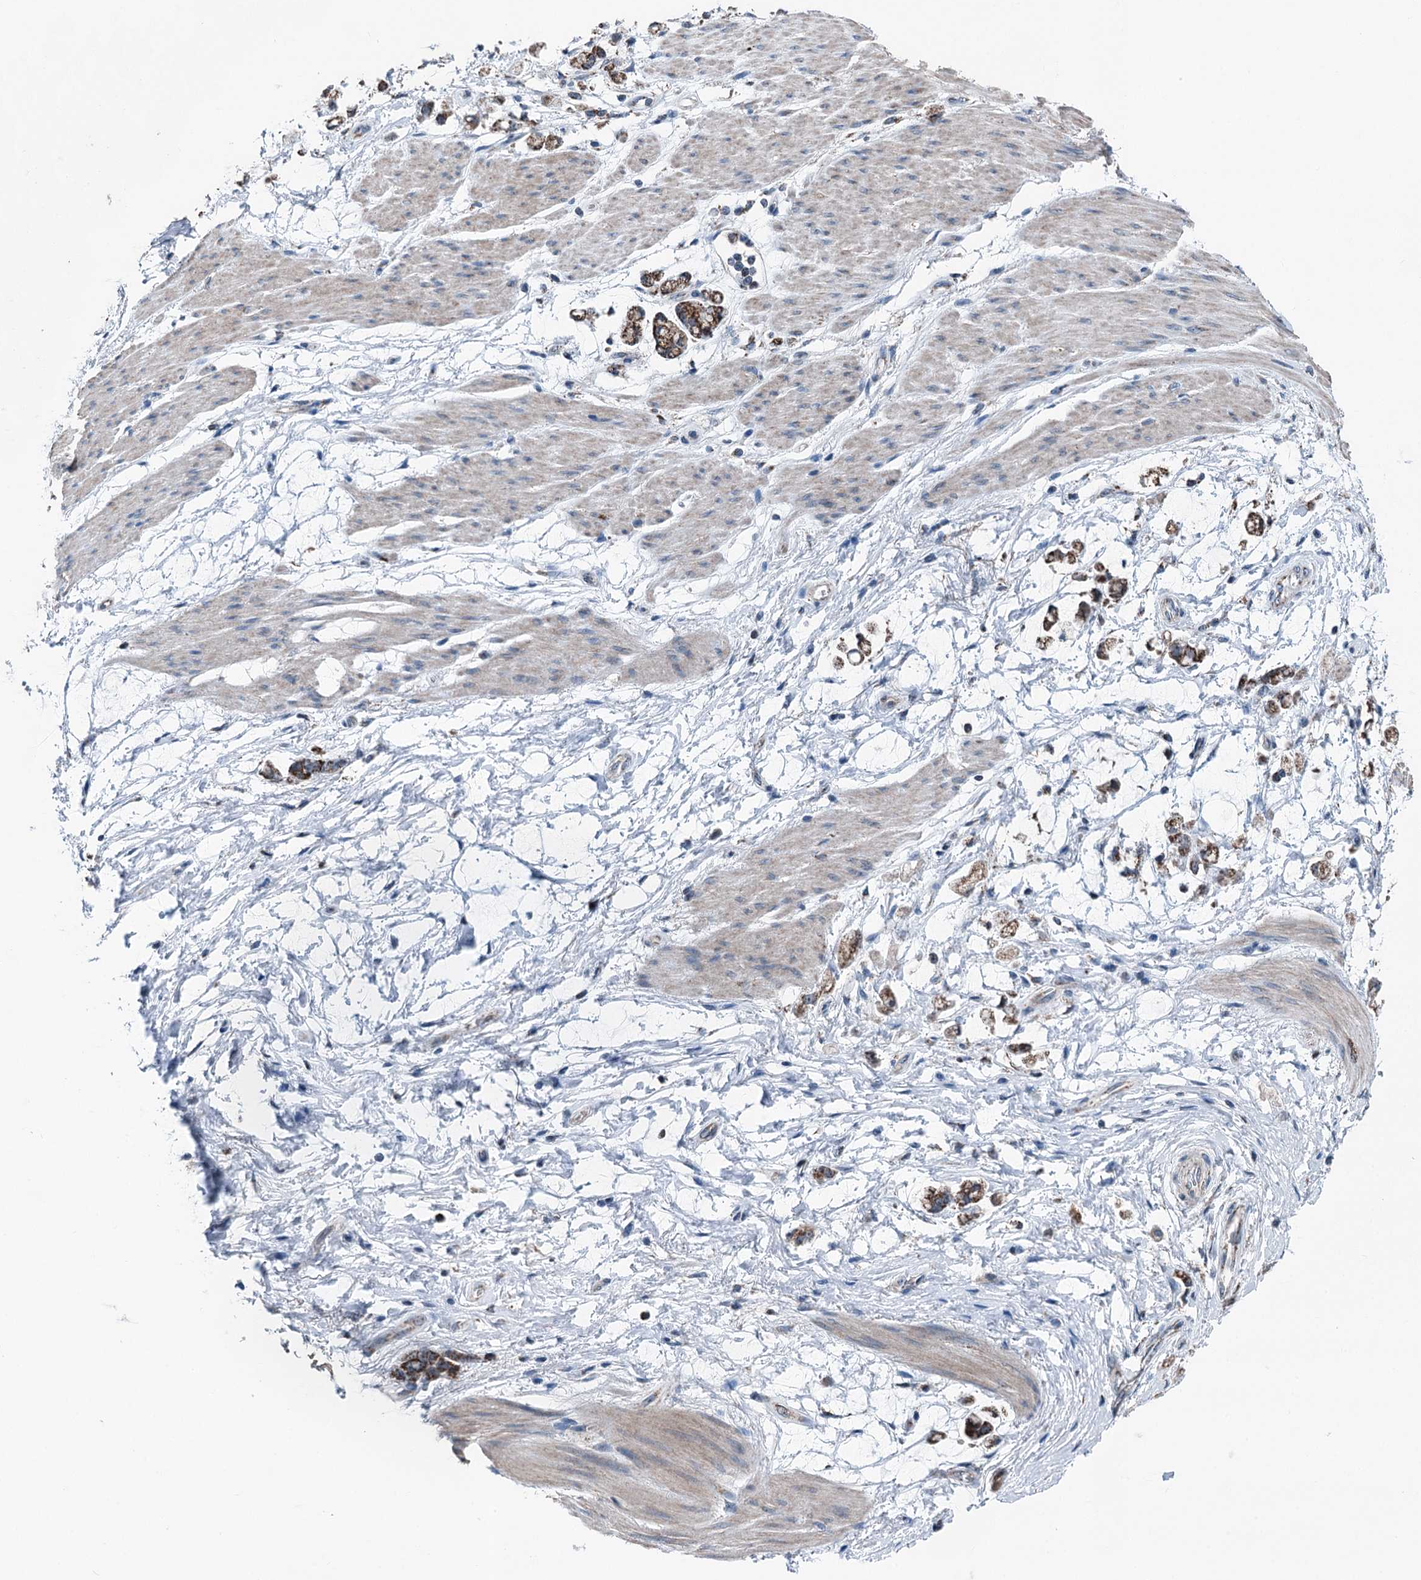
{"staining": {"intensity": "strong", "quantity": ">75%", "location": "cytoplasmic/membranous"}, "tissue": "stomach cancer", "cell_type": "Tumor cells", "image_type": "cancer", "snomed": [{"axis": "morphology", "description": "Adenocarcinoma, NOS"}, {"axis": "topography", "description": "Stomach"}], "caption": "Immunohistochemistry image of stomach cancer (adenocarcinoma) stained for a protein (brown), which reveals high levels of strong cytoplasmic/membranous expression in about >75% of tumor cells.", "gene": "TRPT1", "patient": {"sex": "female", "age": 60}}